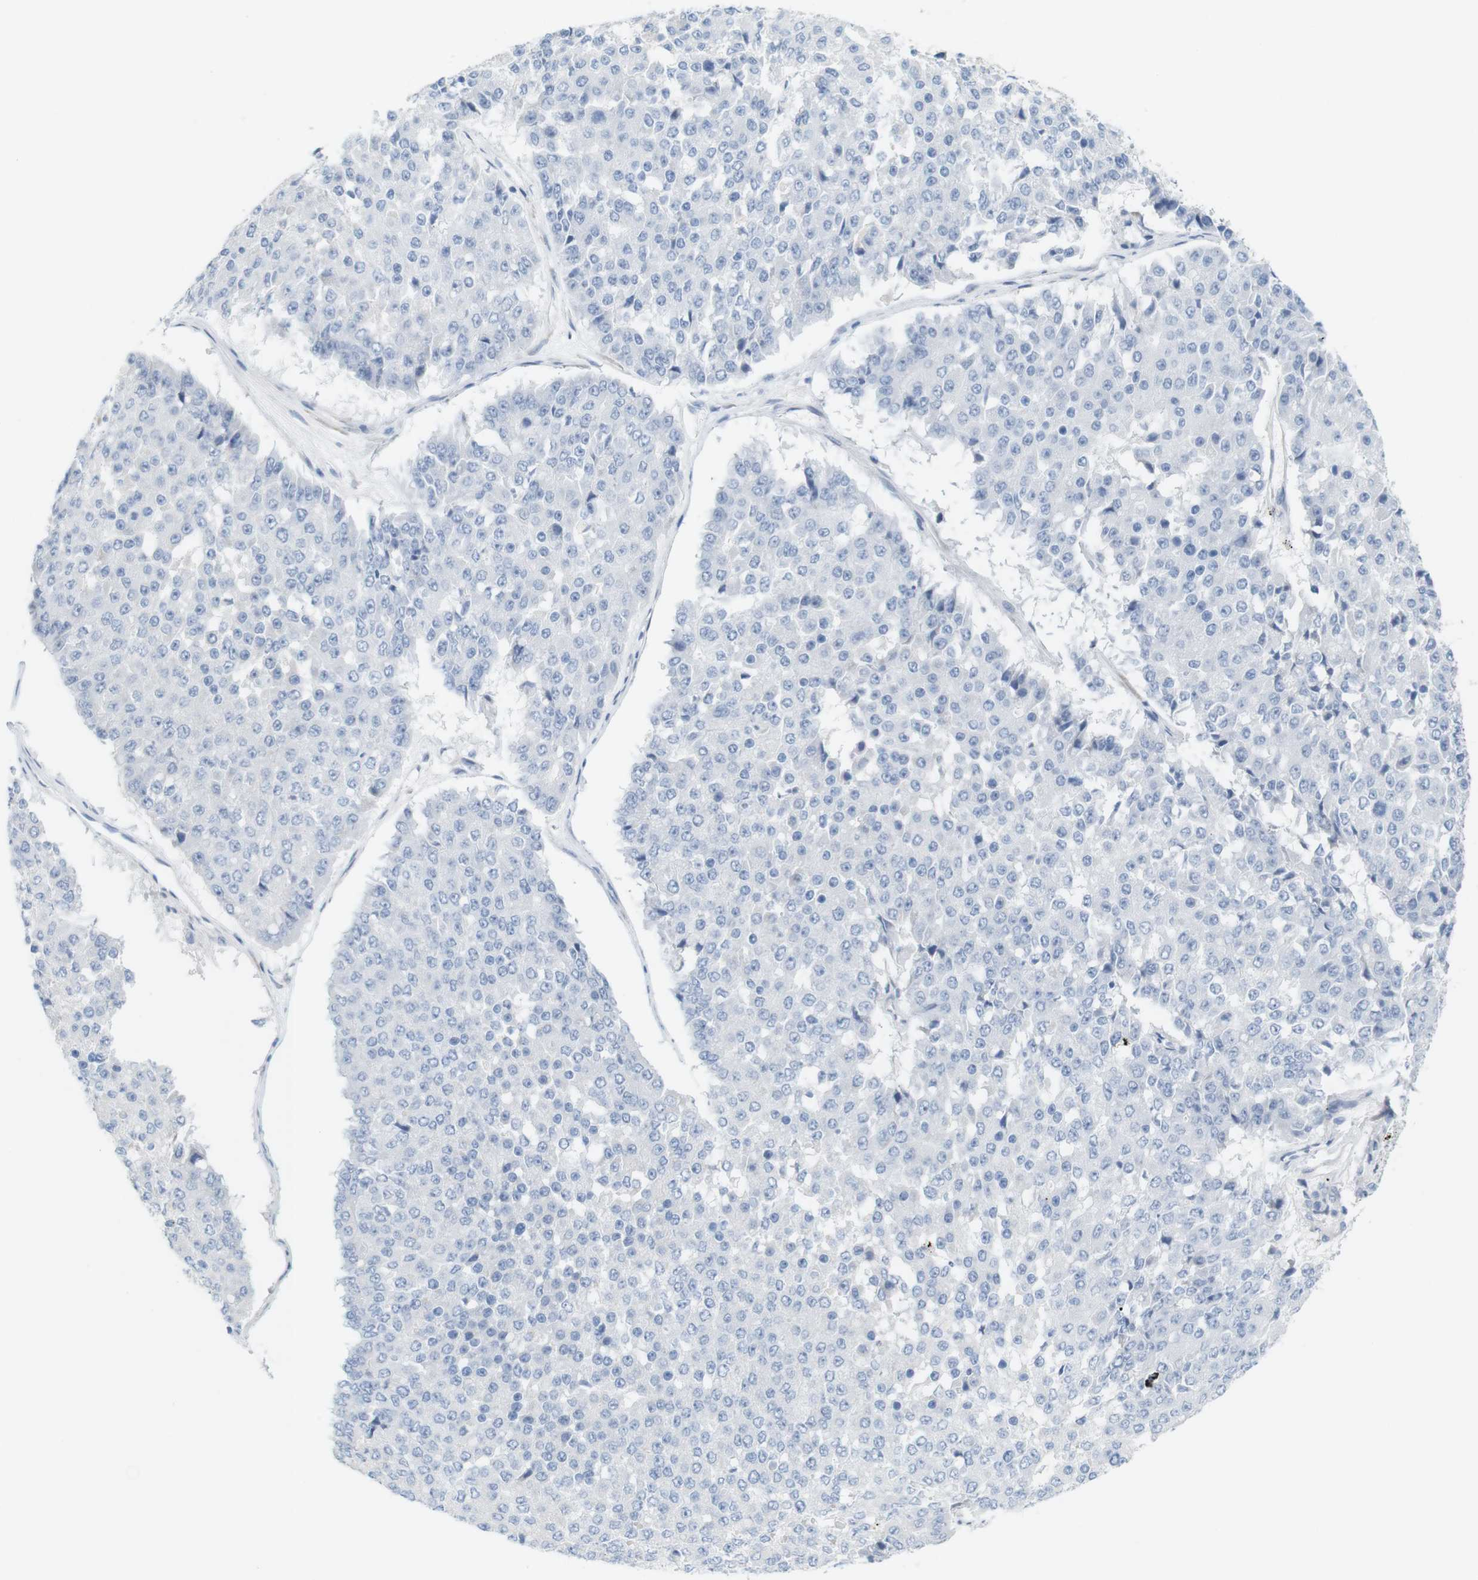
{"staining": {"intensity": "negative", "quantity": "none", "location": "none"}, "tissue": "pancreatic cancer", "cell_type": "Tumor cells", "image_type": "cancer", "snomed": [{"axis": "morphology", "description": "Adenocarcinoma, NOS"}, {"axis": "topography", "description": "Pancreas"}], "caption": "The IHC histopathology image has no significant staining in tumor cells of pancreatic cancer tissue.", "gene": "RGS9", "patient": {"sex": "male", "age": 50}}